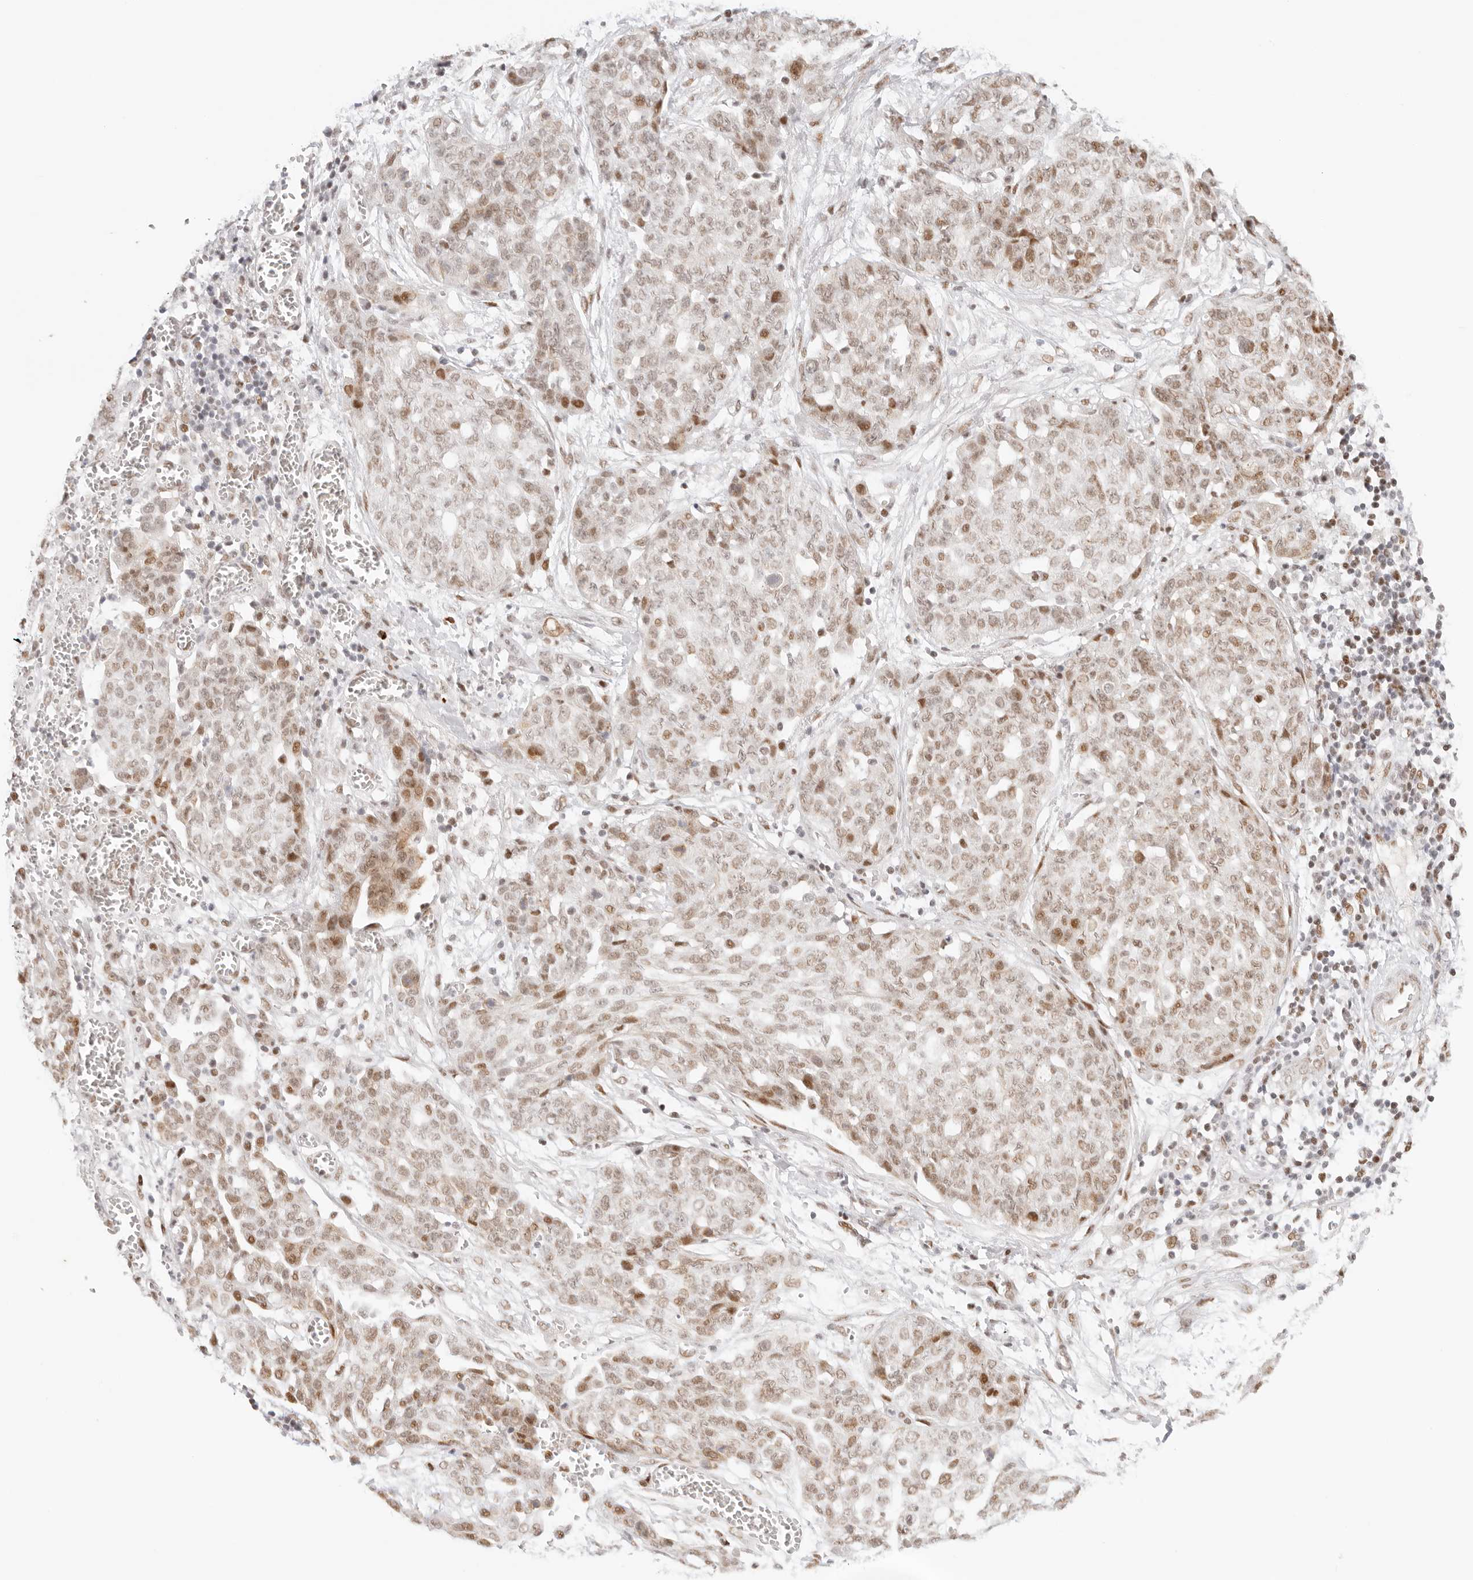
{"staining": {"intensity": "weak", "quantity": ">75%", "location": "nuclear"}, "tissue": "ovarian cancer", "cell_type": "Tumor cells", "image_type": "cancer", "snomed": [{"axis": "morphology", "description": "Cystadenocarcinoma, serous, NOS"}, {"axis": "topography", "description": "Soft tissue"}, {"axis": "topography", "description": "Ovary"}], "caption": "High-power microscopy captured an IHC photomicrograph of ovarian cancer (serous cystadenocarcinoma), revealing weak nuclear staining in approximately >75% of tumor cells.", "gene": "HOXC5", "patient": {"sex": "female", "age": 57}}